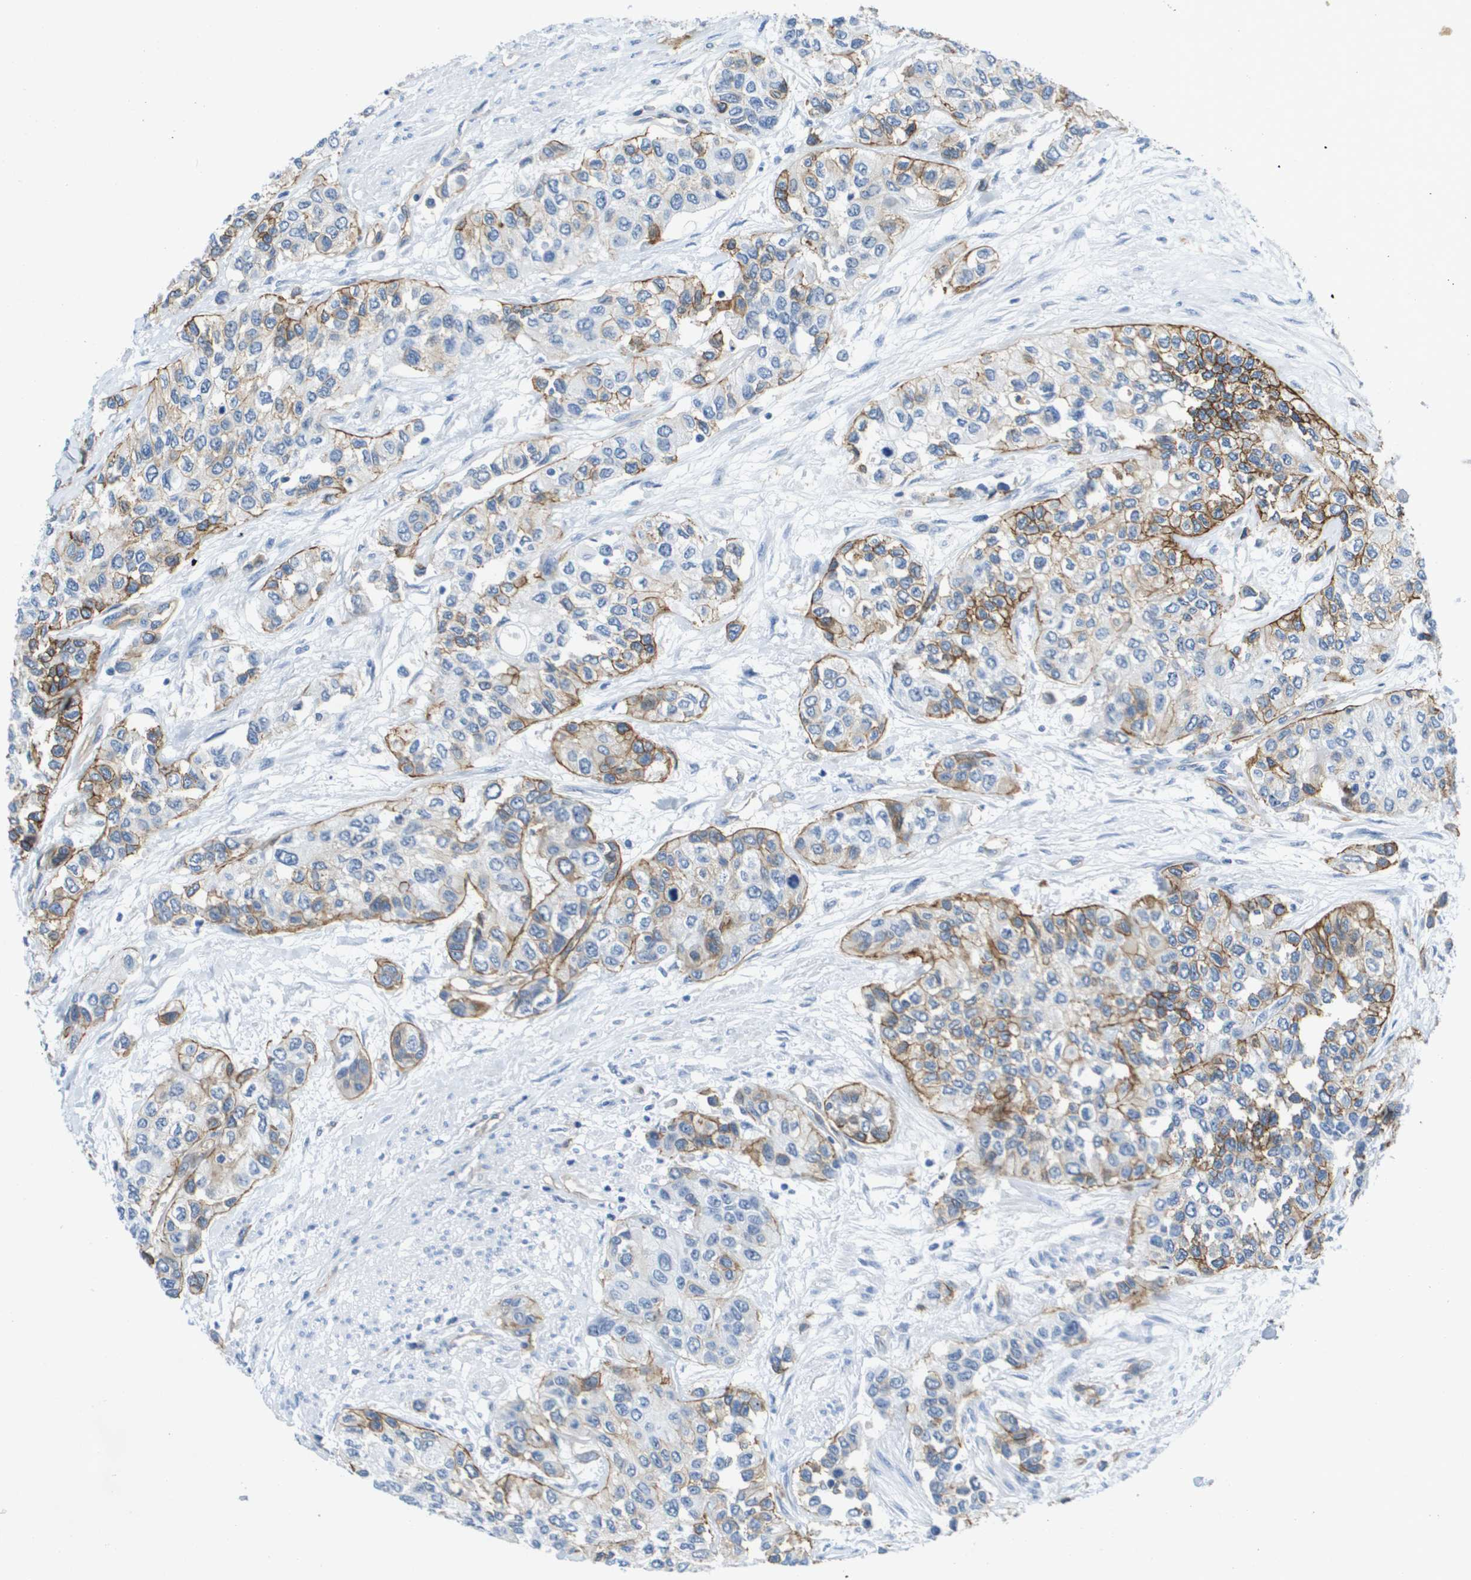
{"staining": {"intensity": "moderate", "quantity": "25%-75%", "location": "cytoplasmic/membranous"}, "tissue": "urothelial cancer", "cell_type": "Tumor cells", "image_type": "cancer", "snomed": [{"axis": "morphology", "description": "Urothelial carcinoma, High grade"}, {"axis": "topography", "description": "Urinary bladder"}], "caption": "A brown stain highlights moderate cytoplasmic/membranous staining of a protein in urothelial cancer tumor cells.", "gene": "ITGA6", "patient": {"sex": "female", "age": 56}}